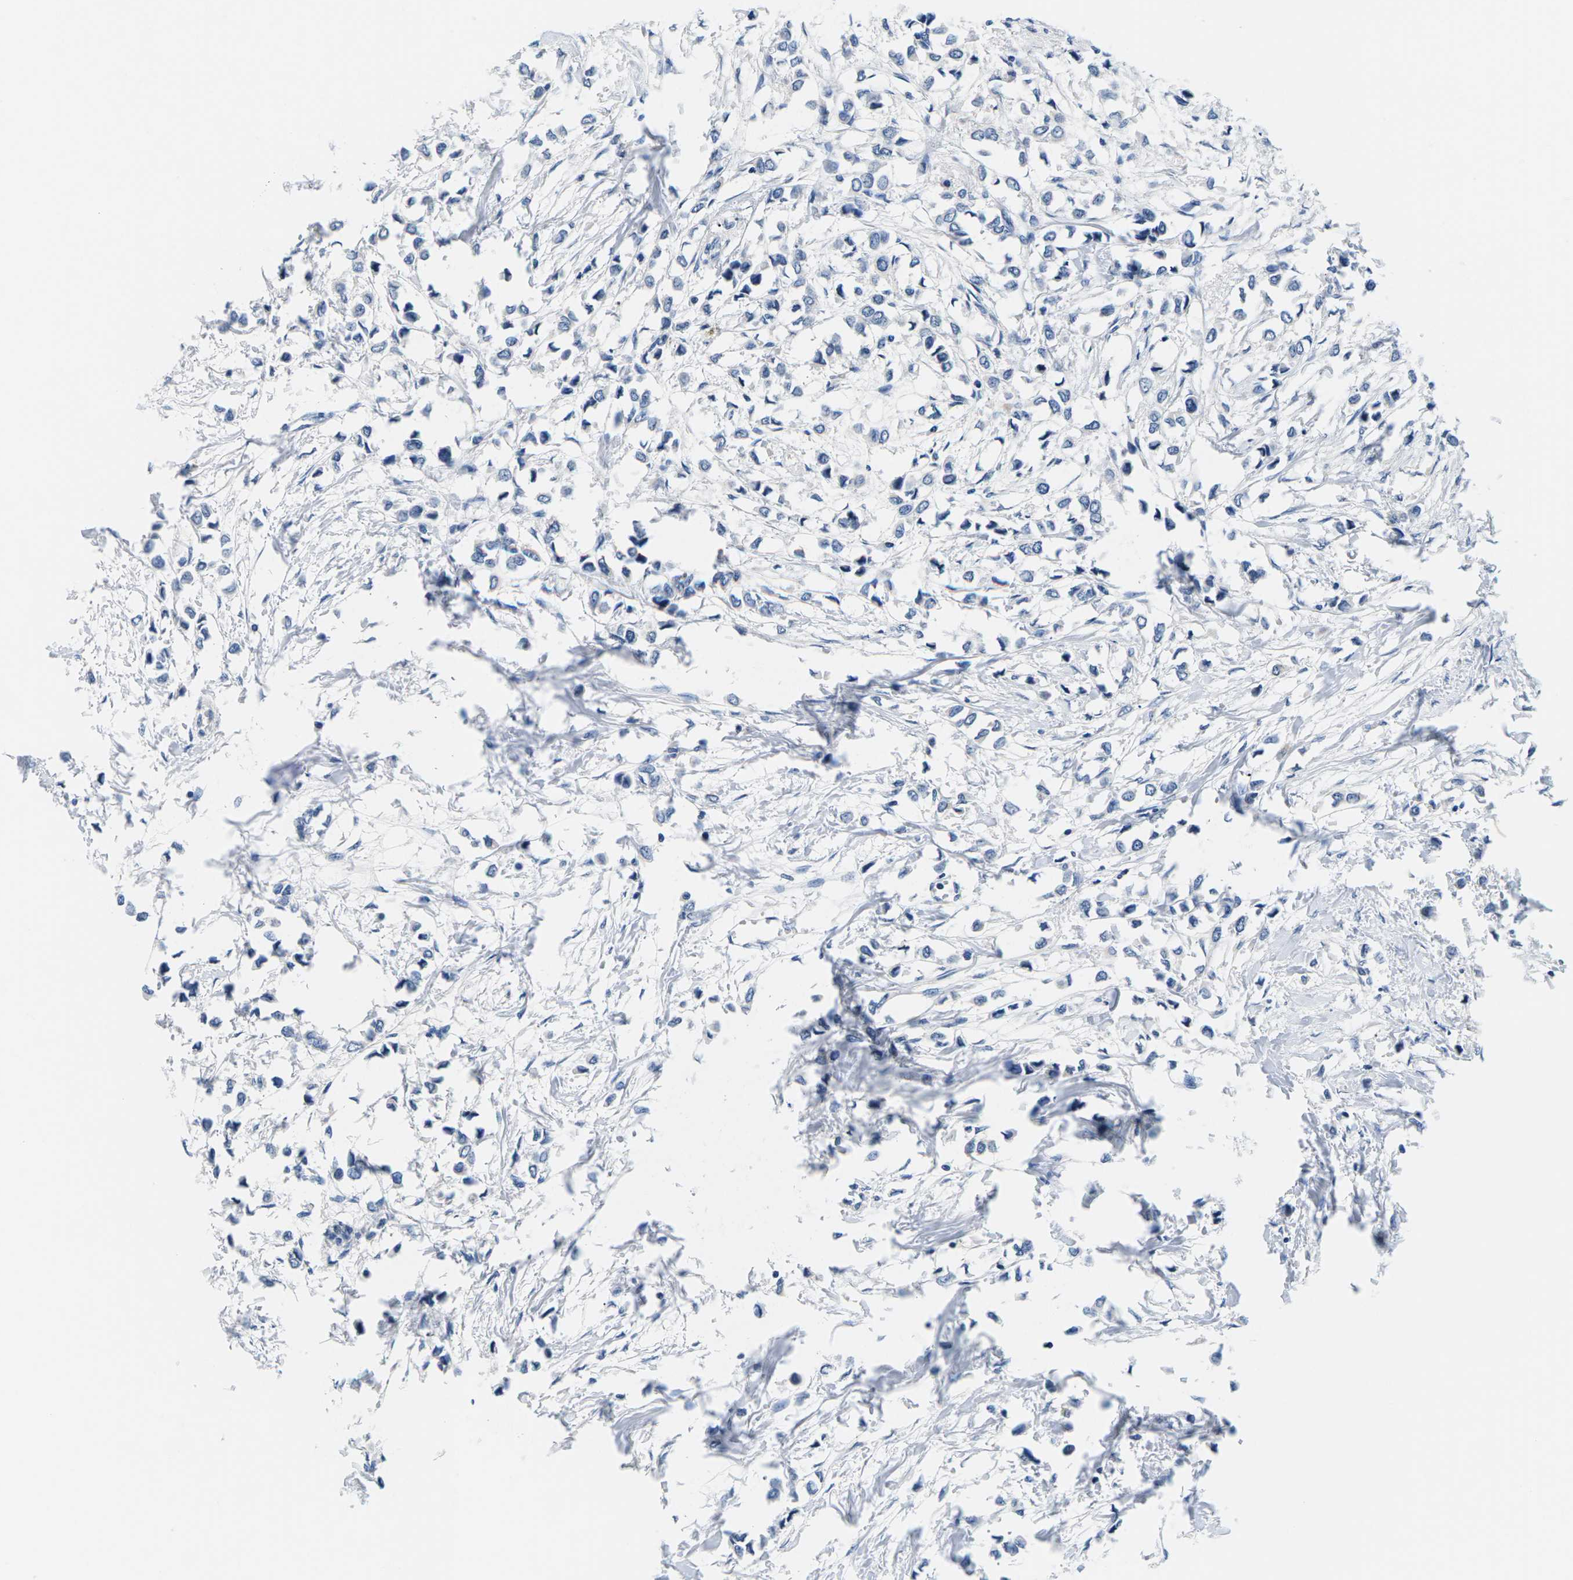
{"staining": {"intensity": "negative", "quantity": "none", "location": "none"}, "tissue": "breast cancer", "cell_type": "Tumor cells", "image_type": "cancer", "snomed": [{"axis": "morphology", "description": "Lobular carcinoma"}, {"axis": "topography", "description": "Breast"}], "caption": "A high-resolution image shows IHC staining of breast cancer, which displays no significant expression in tumor cells.", "gene": "TSPAN2", "patient": {"sex": "female", "age": 51}}